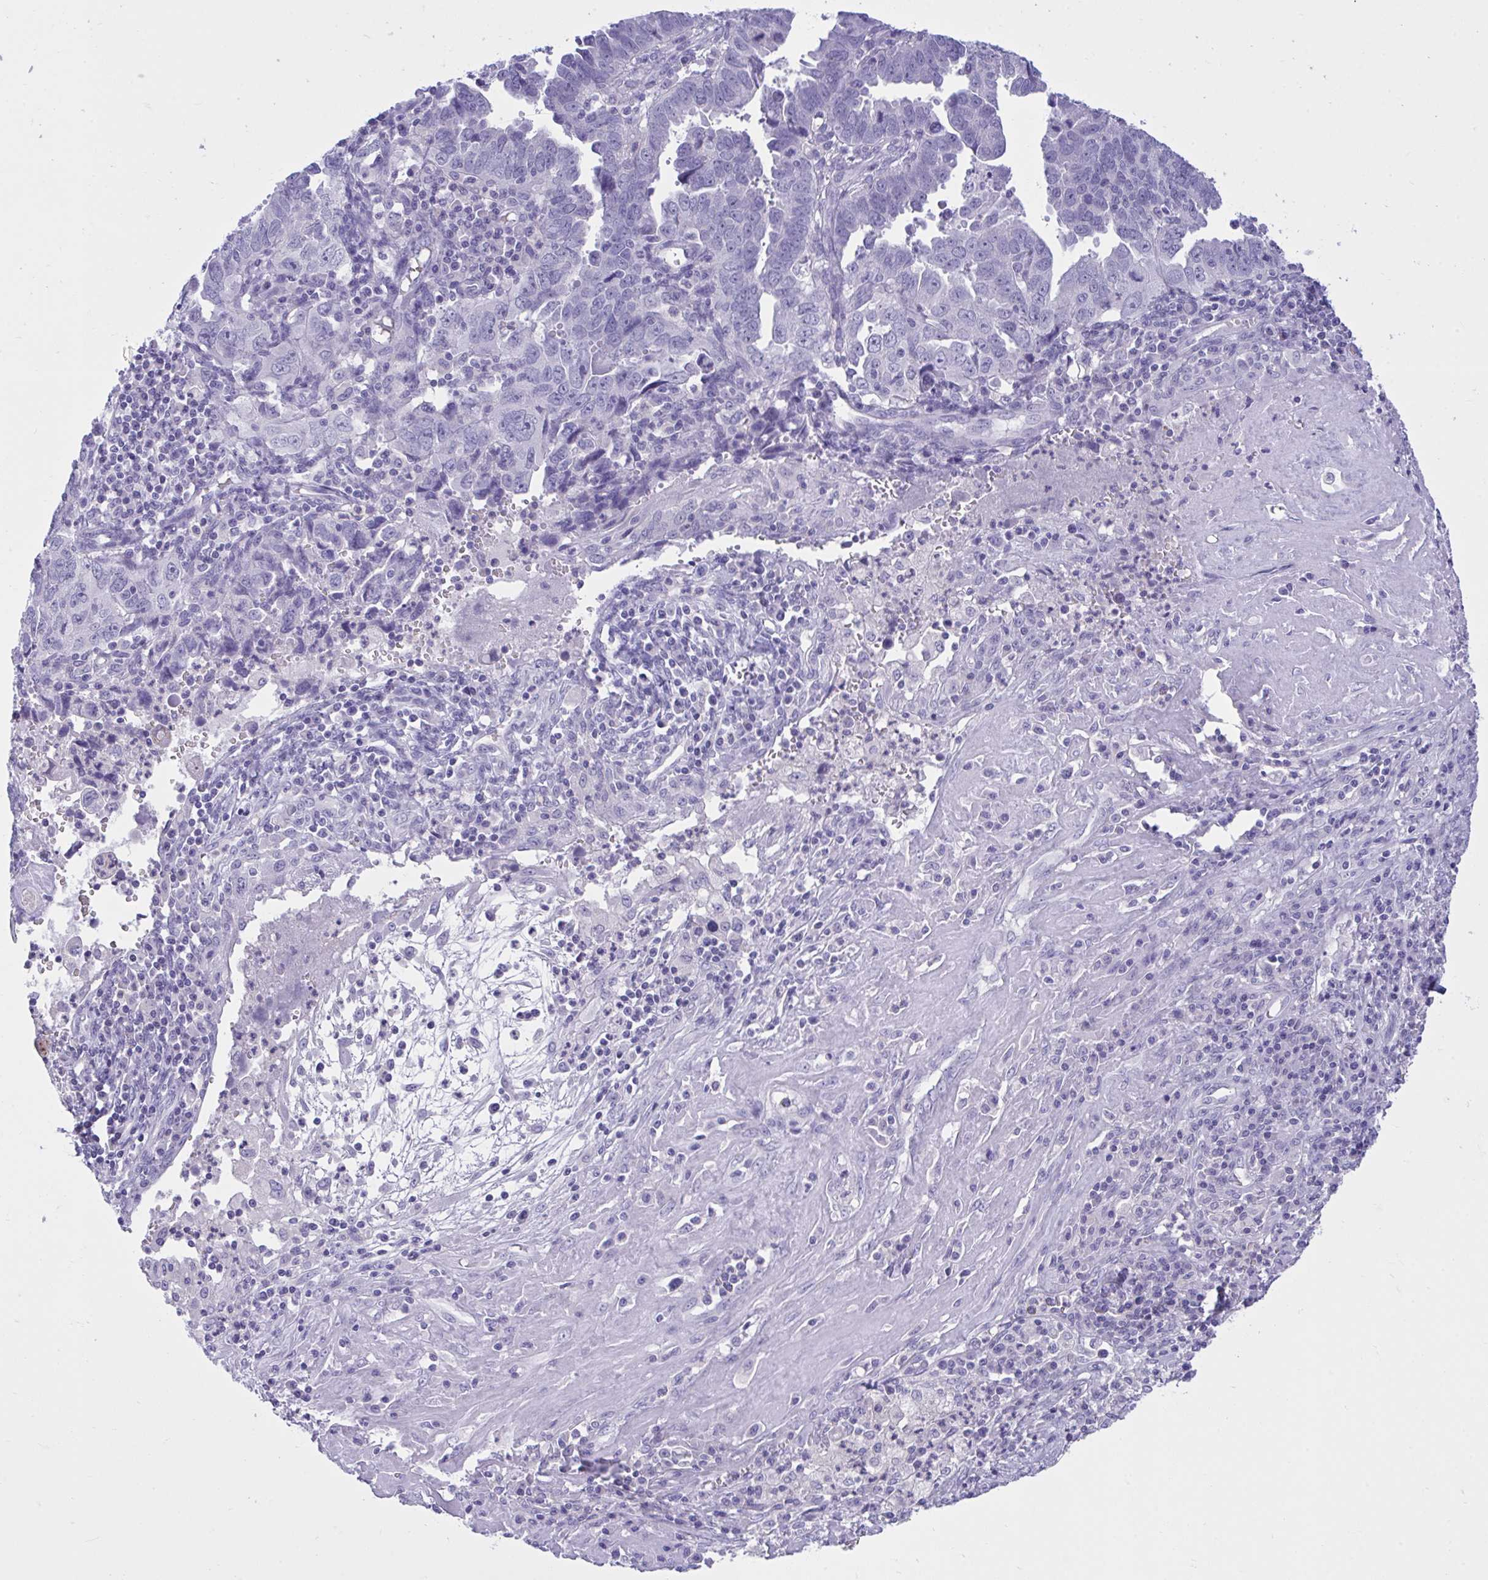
{"staining": {"intensity": "negative", "quantity": "none", "location": "none"}, "tissue": "endometrial cancer", "cell_type": "Tumor cells", "image_type": "cancer", "snomed": [{"axis": "morphology", "description": "Adenocarcinoma, NOS"}, {"axis": "topography", "description": "Uterus"}], "caption": "Immunohistochemistry photomicrograph of human adenocarcinoma (endometrial) stained for a protein (brown), which displays no staining in tumor cells.", "gene": "PLEKHH1", "patient": {"sex": "female", "age": 62}}